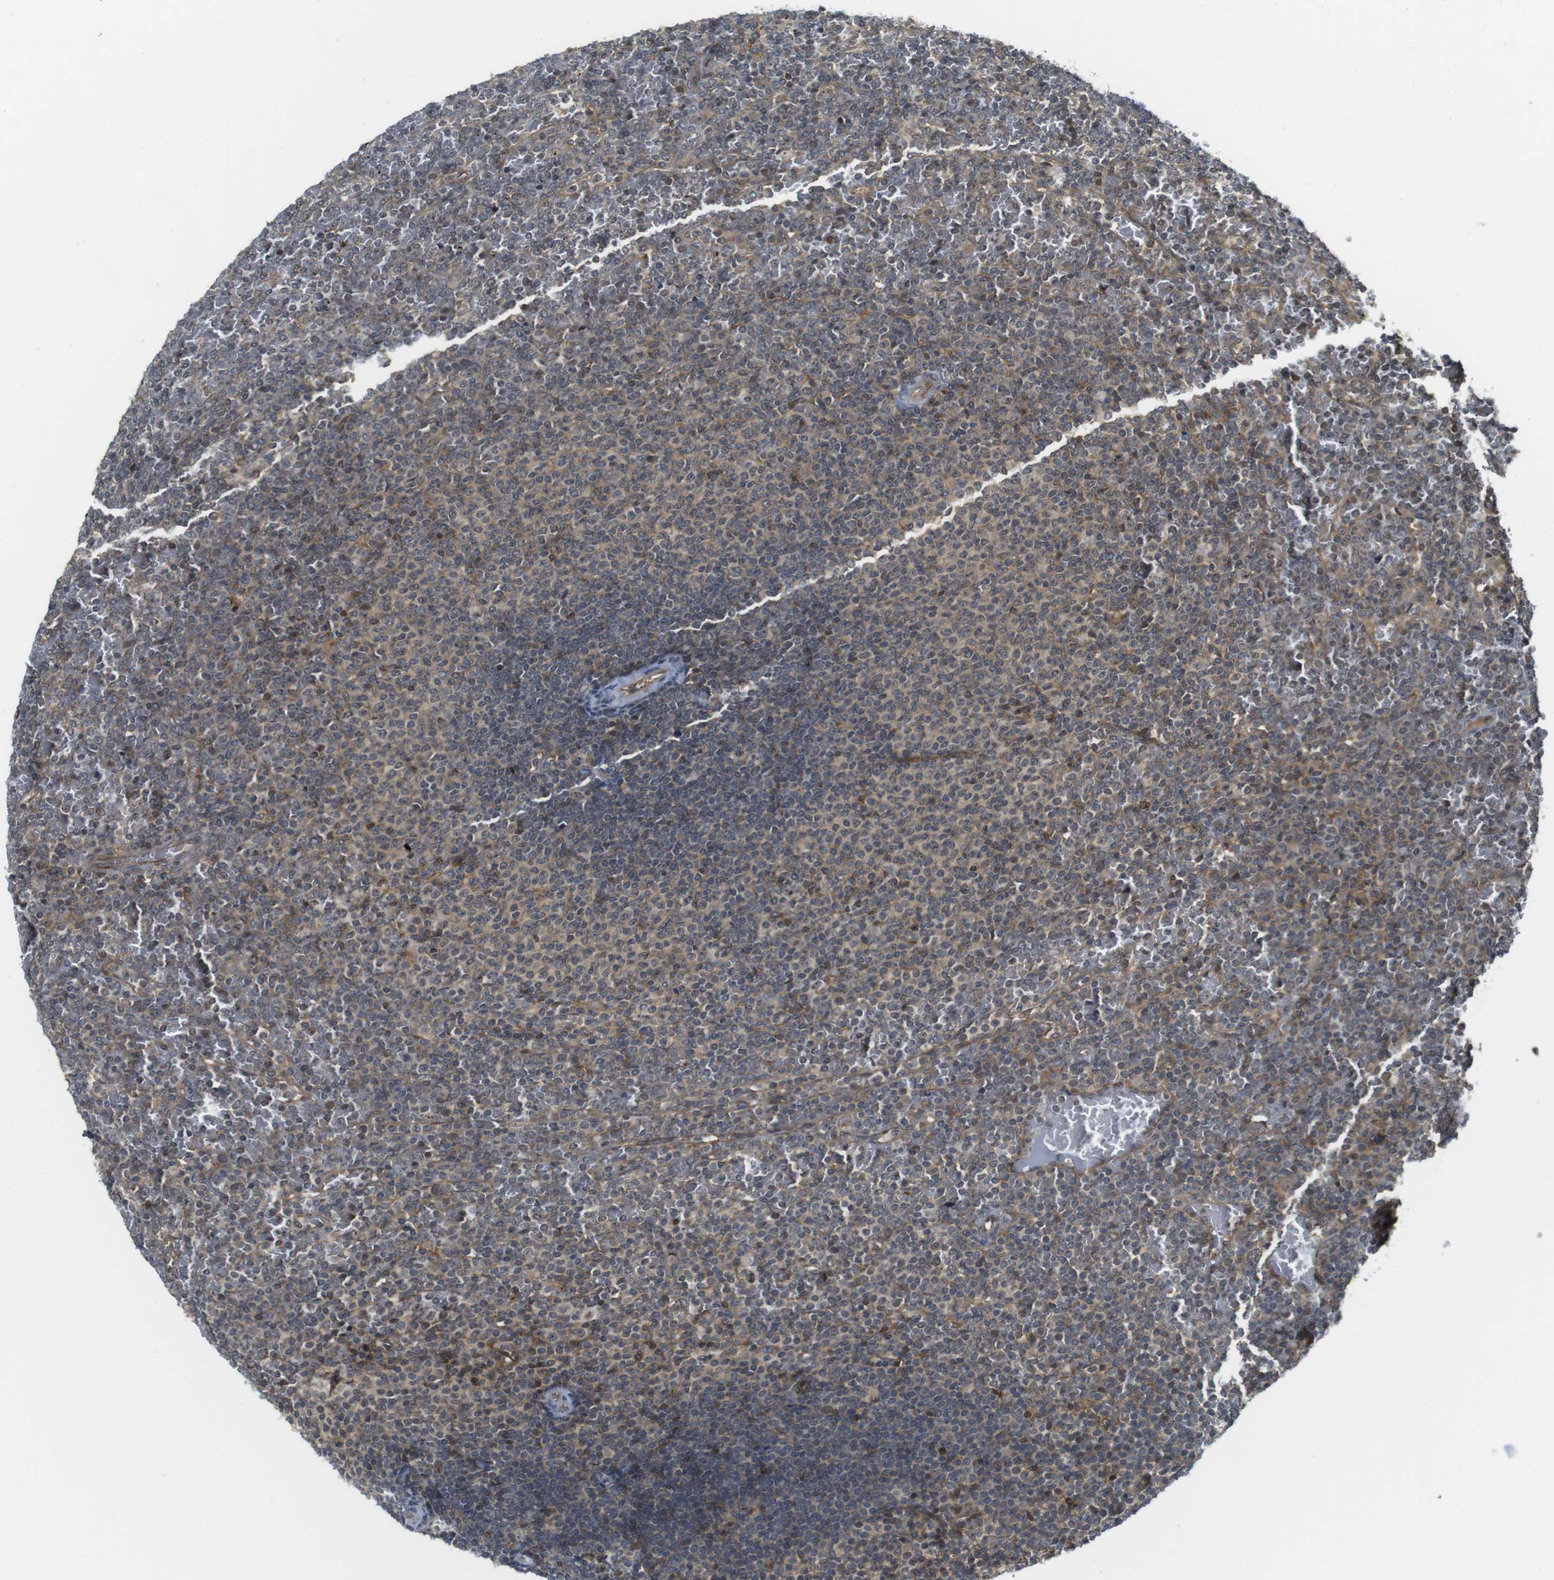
{"staining": {"intensity": "weak", "quantity": "25%-75%", "location": "cytoplasmic/membranous"}, "tissue": "lymphoma", "cell_type": "Tumor cells", "image_type": "cancer", "snomed": [{"axis": "morphology", "description": "Malignant lymphoma, non-Hodgkin's type, Low grade"}, {"axis": "topography", "description": "Spleen"}], "caption": "Weak cytoplasmic/membranous staining for a protein is present in approximately 25%-75% of tumor cells of lymphoma using immunohistochemistry (IHC).", "gene": "CC2D1A", "patient": {"sex": "female", "age": 77}}